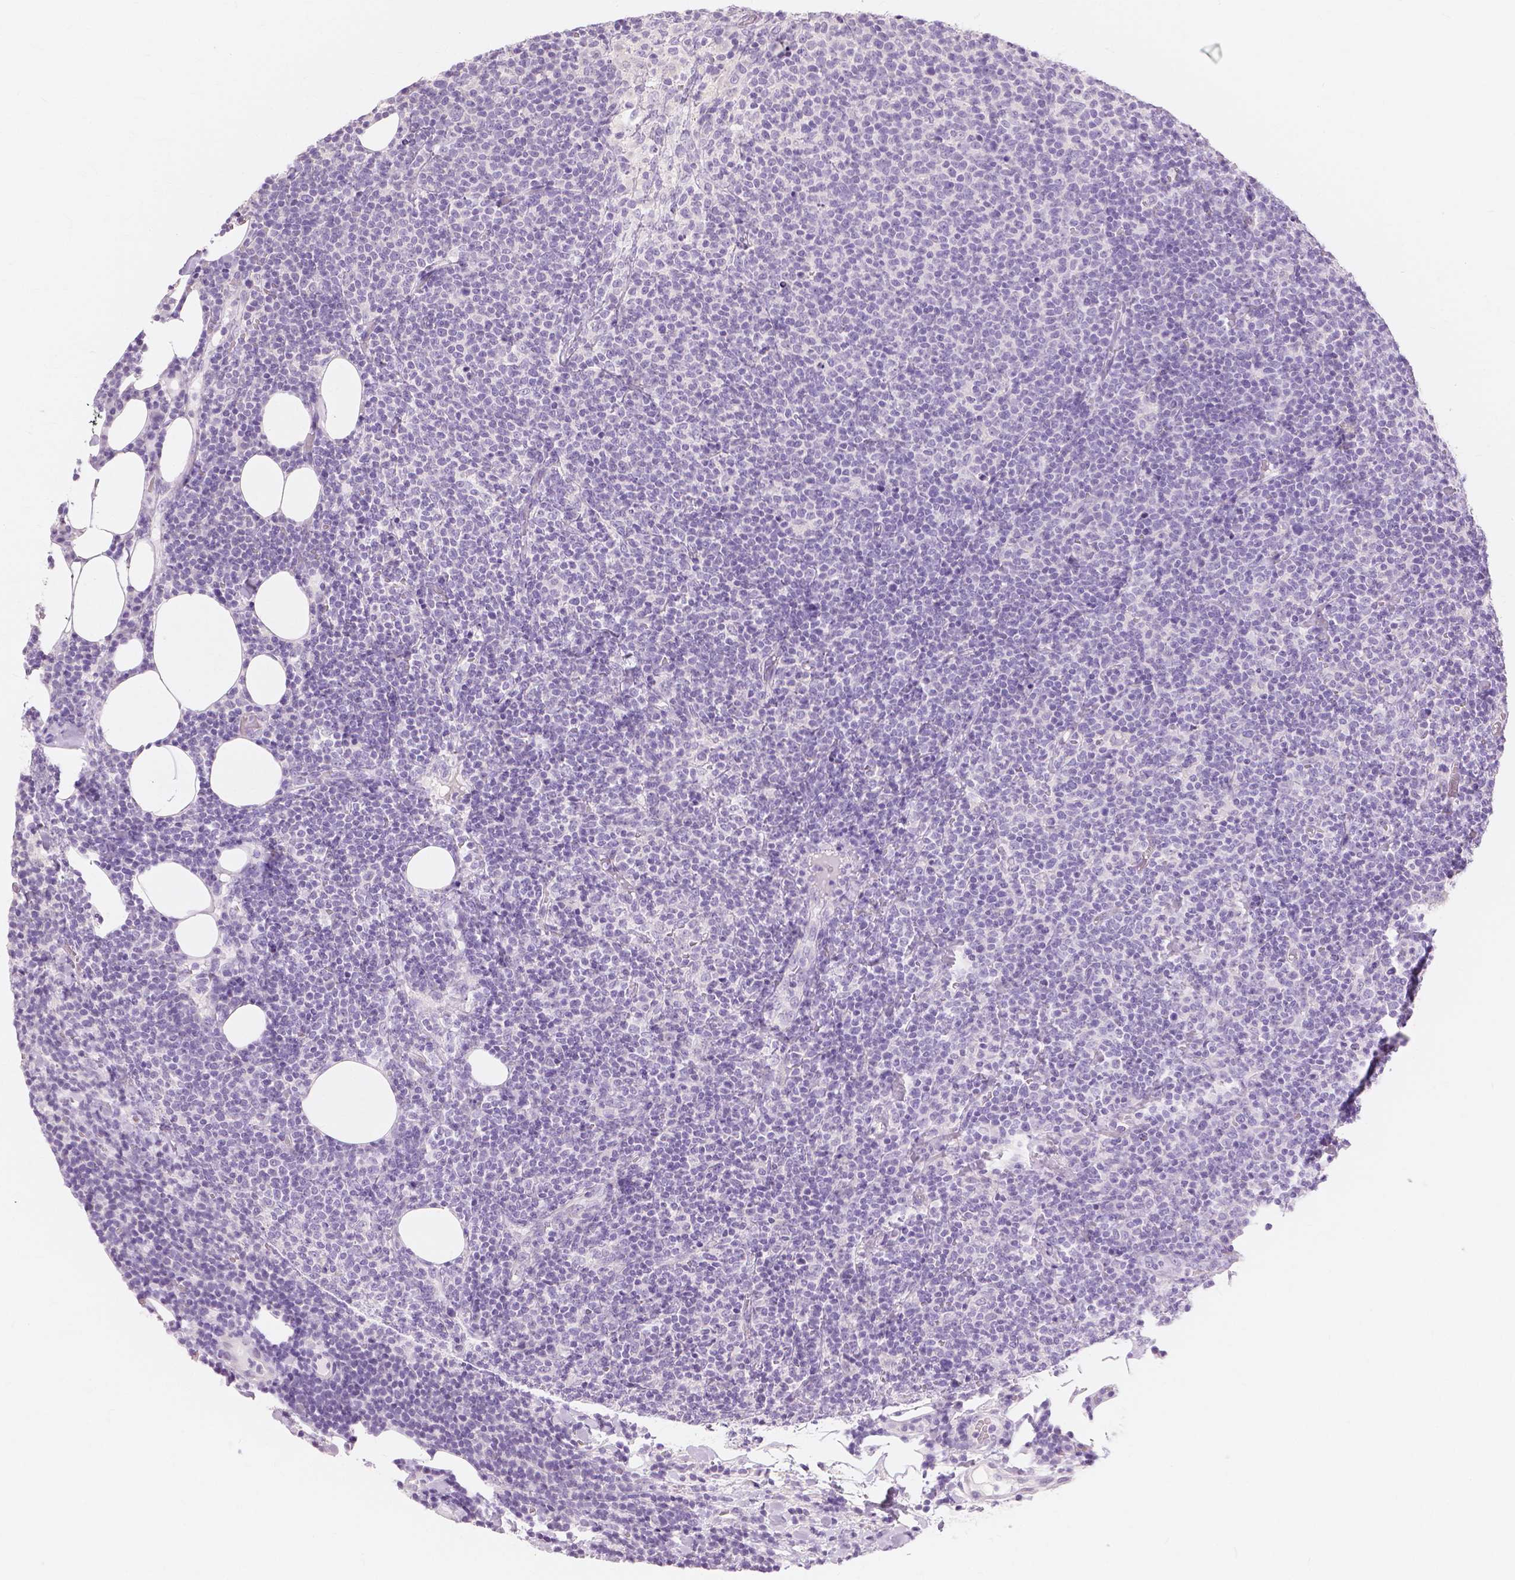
{"staining": {"intensity": "negative", "quantity": "none", "location": "none"}, "tissue": "lymphoma", "cell_type": "Tumor cells", "image_type": "cancer", "snomed": [{"axis": "morphology", "description": "Malignant lymphoma, non-Hodgkin's type, High grade"}, {"axis": "topography", "description": "Lymph node"}], "caption": "Immunohistochemistry histopathology image of lymphoma stained for a protein (brown), which displays no staining in tumor cells. (IHC, brightfield microscopy, high magnification).", "gene": "MUC12", "patient": {"sex": "male", "age": 61}}